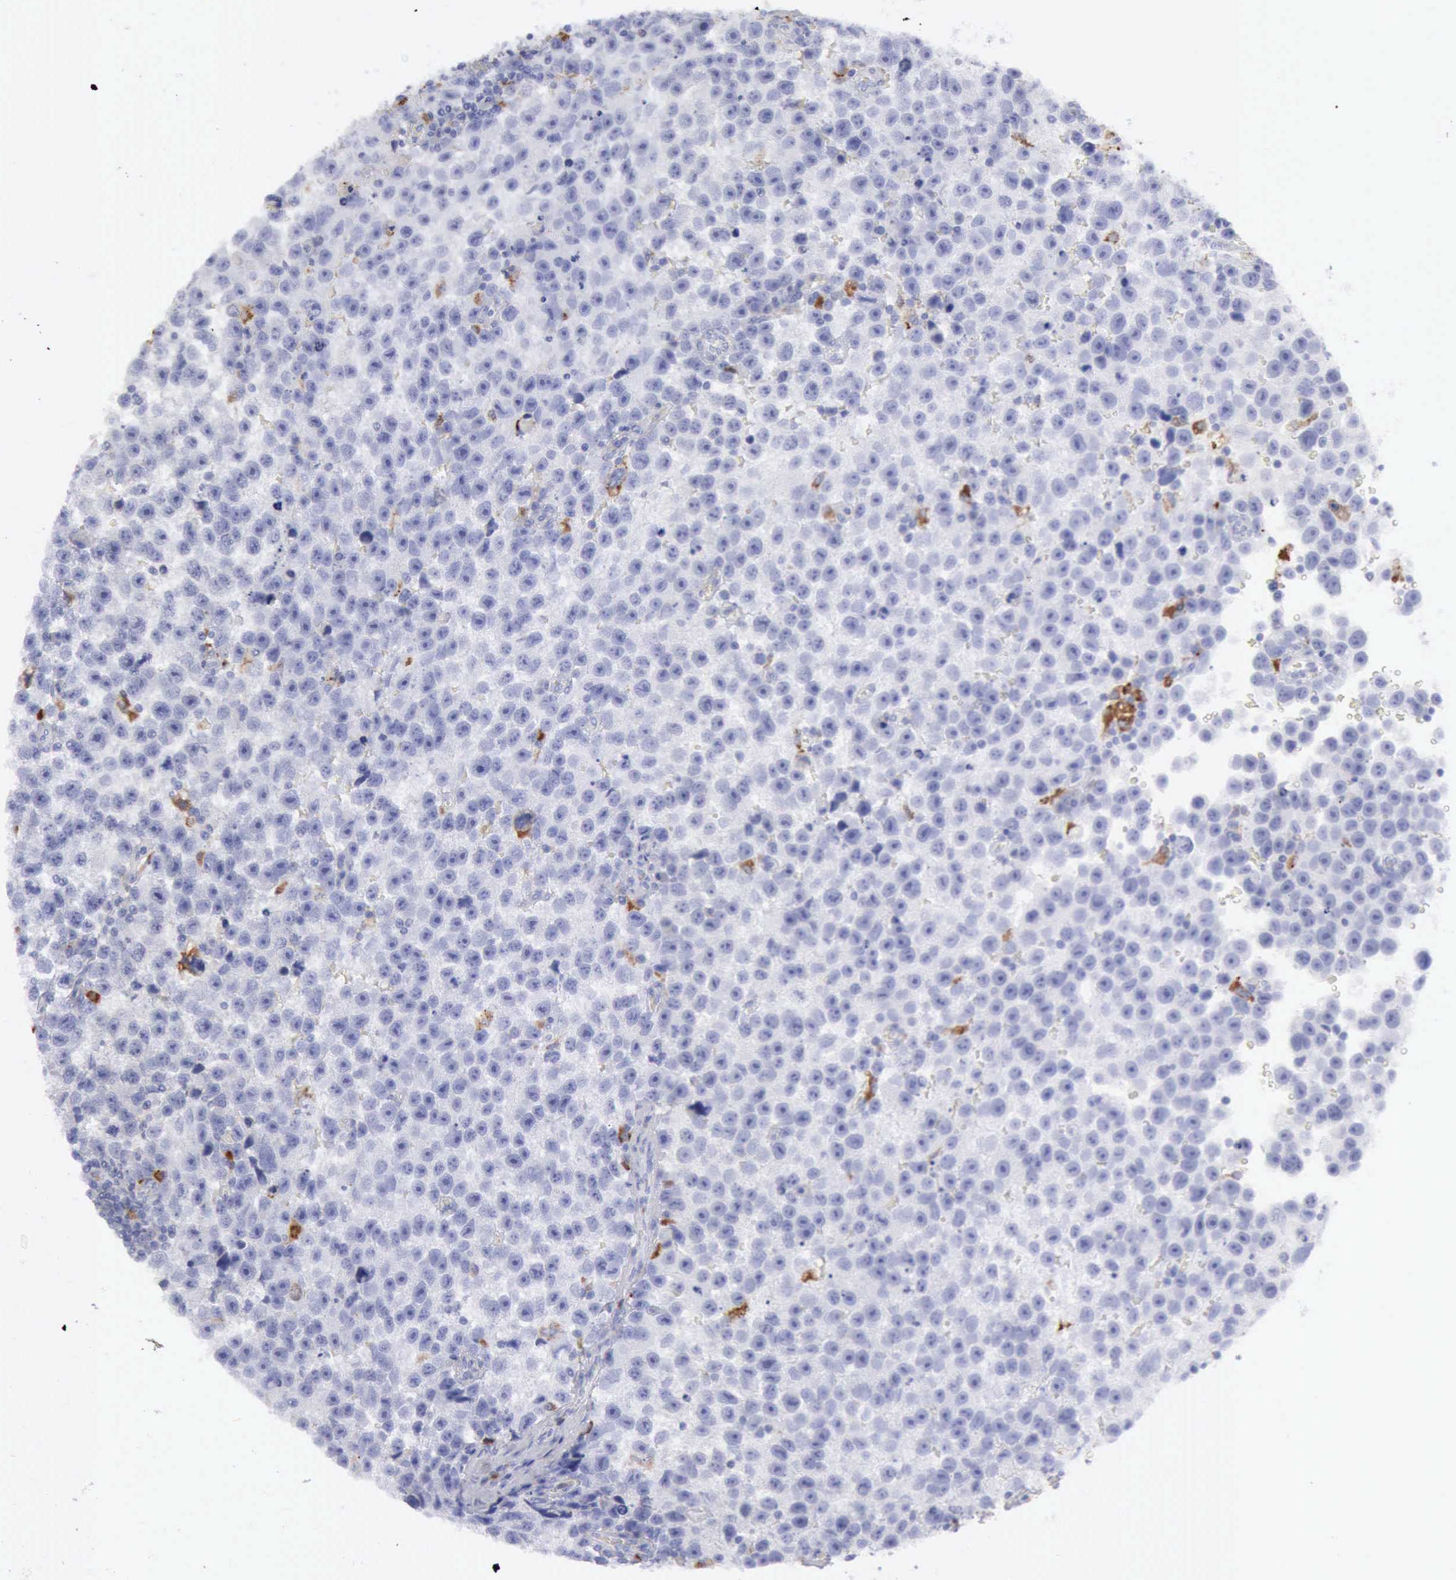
{"staining": {"intensity": "negative", "quantity": "none", "location": "none"}, "tissue": "testis cancer", "cell_type": "Tumor cells", "image_type": "cancer", "snomed": [{"axis": "morphology", "description": "Seminoma, NOS"}, {"axis": "topography", "description": "Testis"}], "caption": "Protein analysis of testis seminoma exhibits no significant positivity in tumor cells.", "gene": "CTSS", "patient": {"sex": "male", "age": 33}}